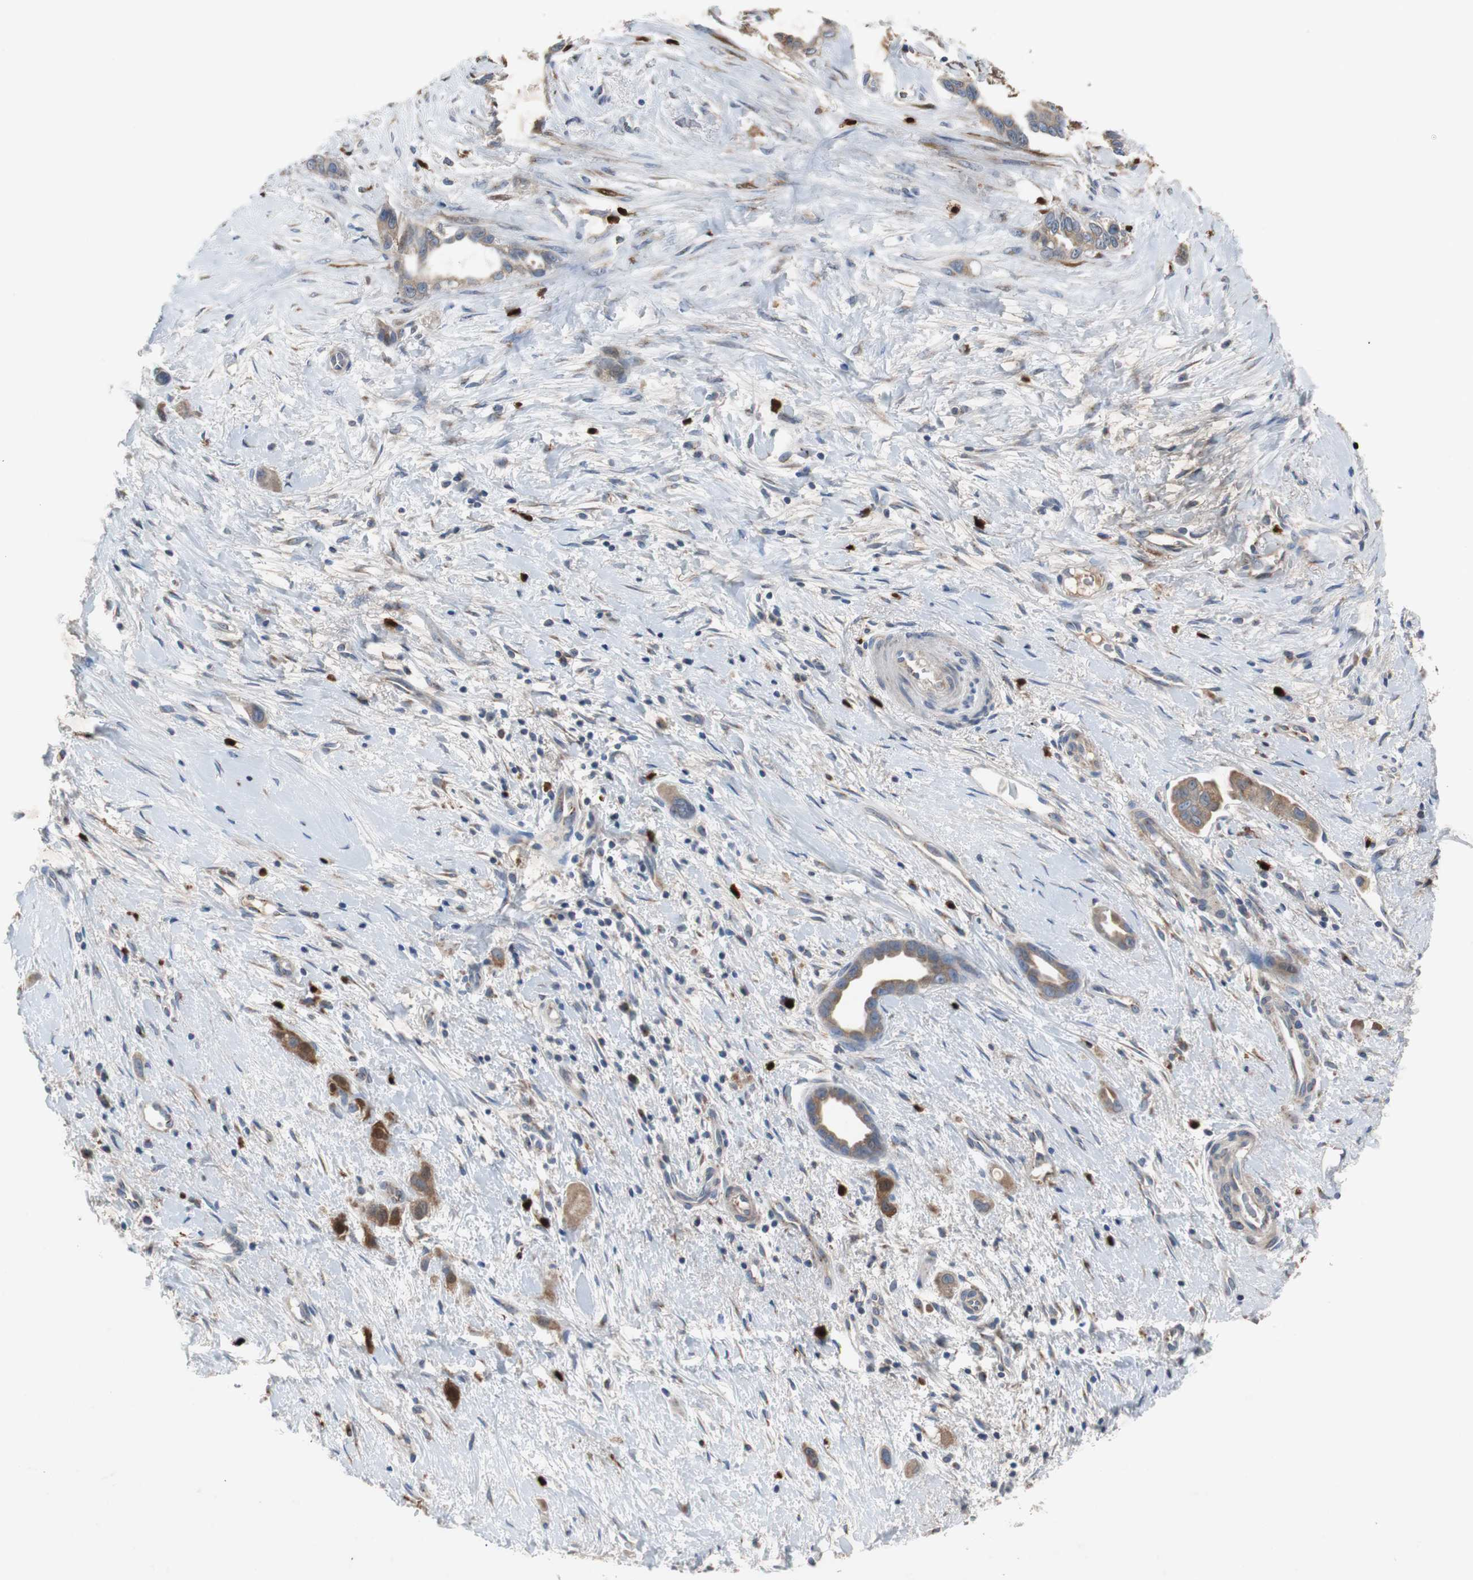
{"staining": {"intensity": "moderate", "quantity": ">75%", "location": "cytoplasmic/membranous"}, "tissue": "liver cancer", "cell_type": "Tumor cells", "image_type": "cancer", "snomed": [{"axis": "morphology", "description": "Cholangiocarcinoma"}, {"axis": "topography", "description": "Liver"}], "caption": "Tumor cells demonstrate medium levels of moderate cytoplasmic/membranous staining in about >75% of cells in liver cholangiocarcinoma.", "gene": "CALB2", "patient": {"sex": "female", "age": 65}}